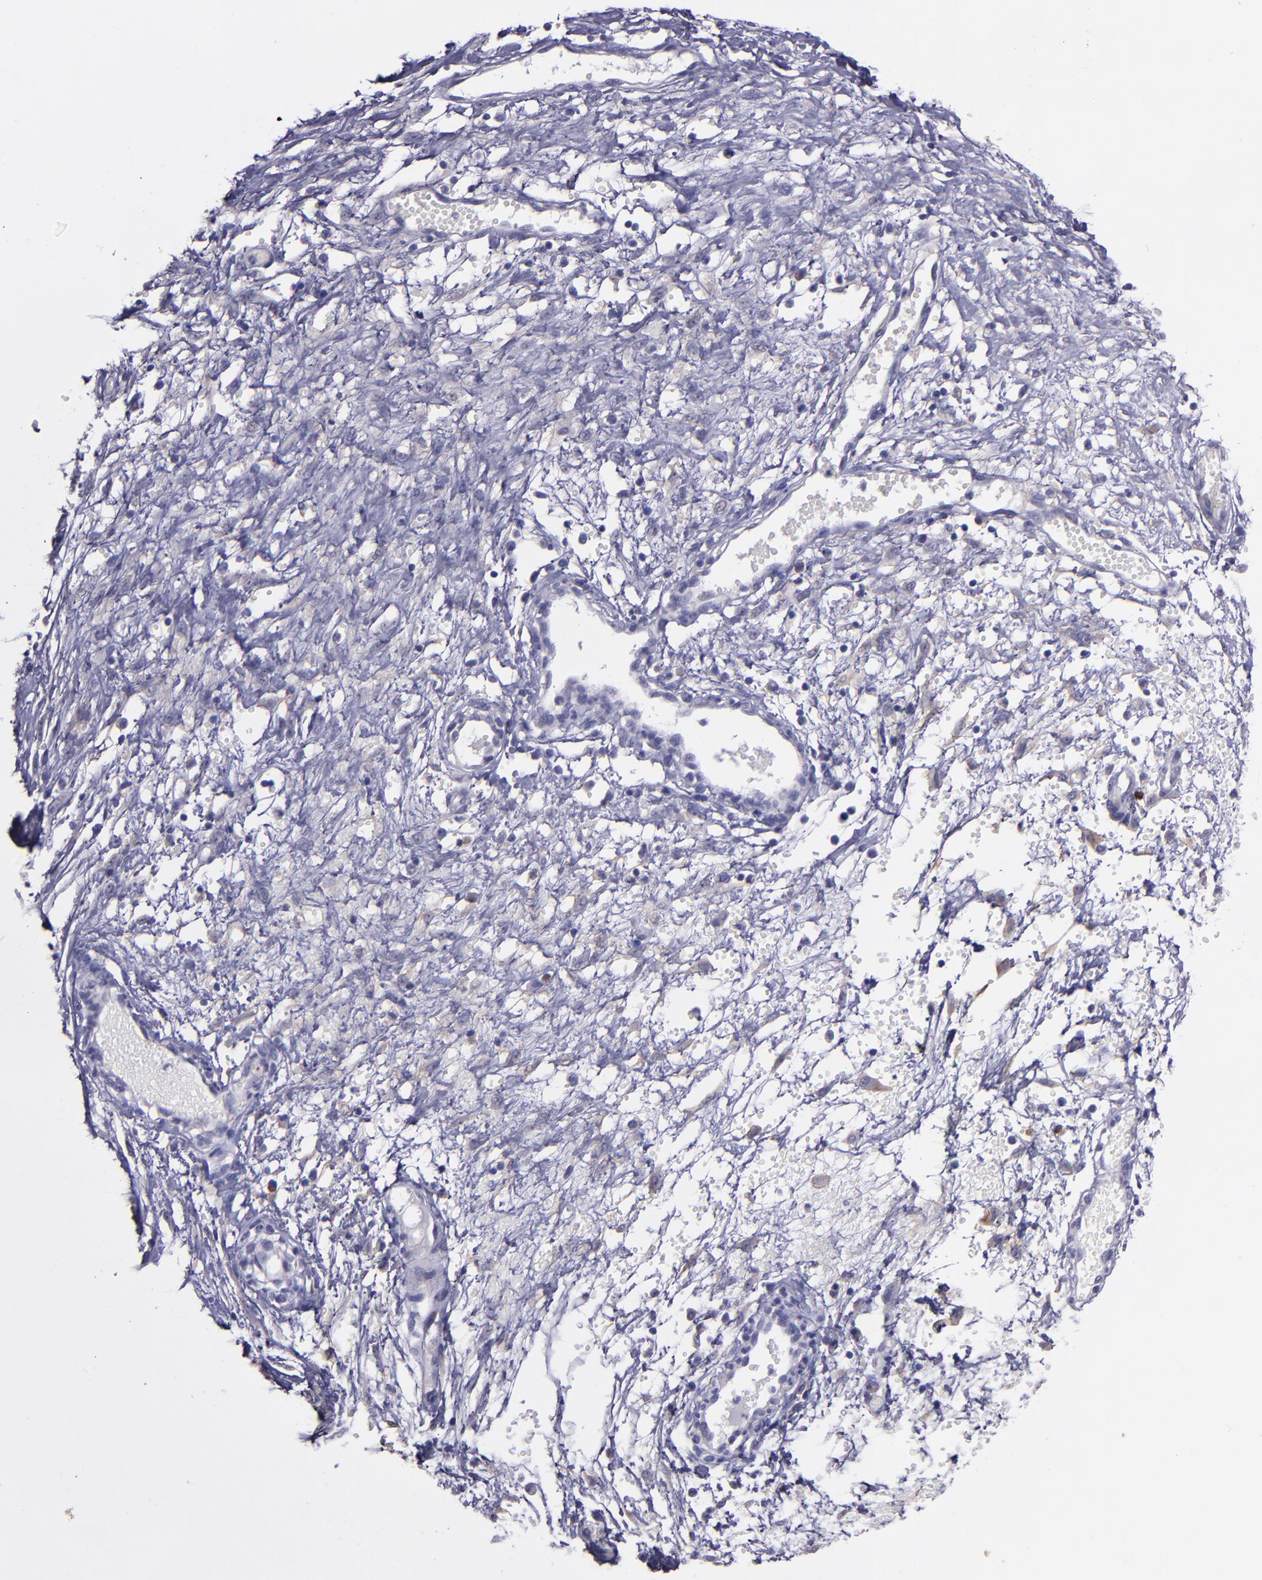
{"staining": {"intensity": "negative", "quantity": "none", "location": "none"}, "tissue": "ovarian cancer", "cell_type": "Tumor cells", "image_type": "cancer", "snomed": [{"axis": "morphology", "description": "Carcinoma, endometroid"}, {"axis": "topography", "description": "Ovary"}], "caption": "Endometroid carcinoma (ovarian) stained for a protein using immunohistochemistry (IHC) demonstrates no staining tumor cells.", "gene": "PAPPA", "patient": {"sex": "female", "age": 42}}